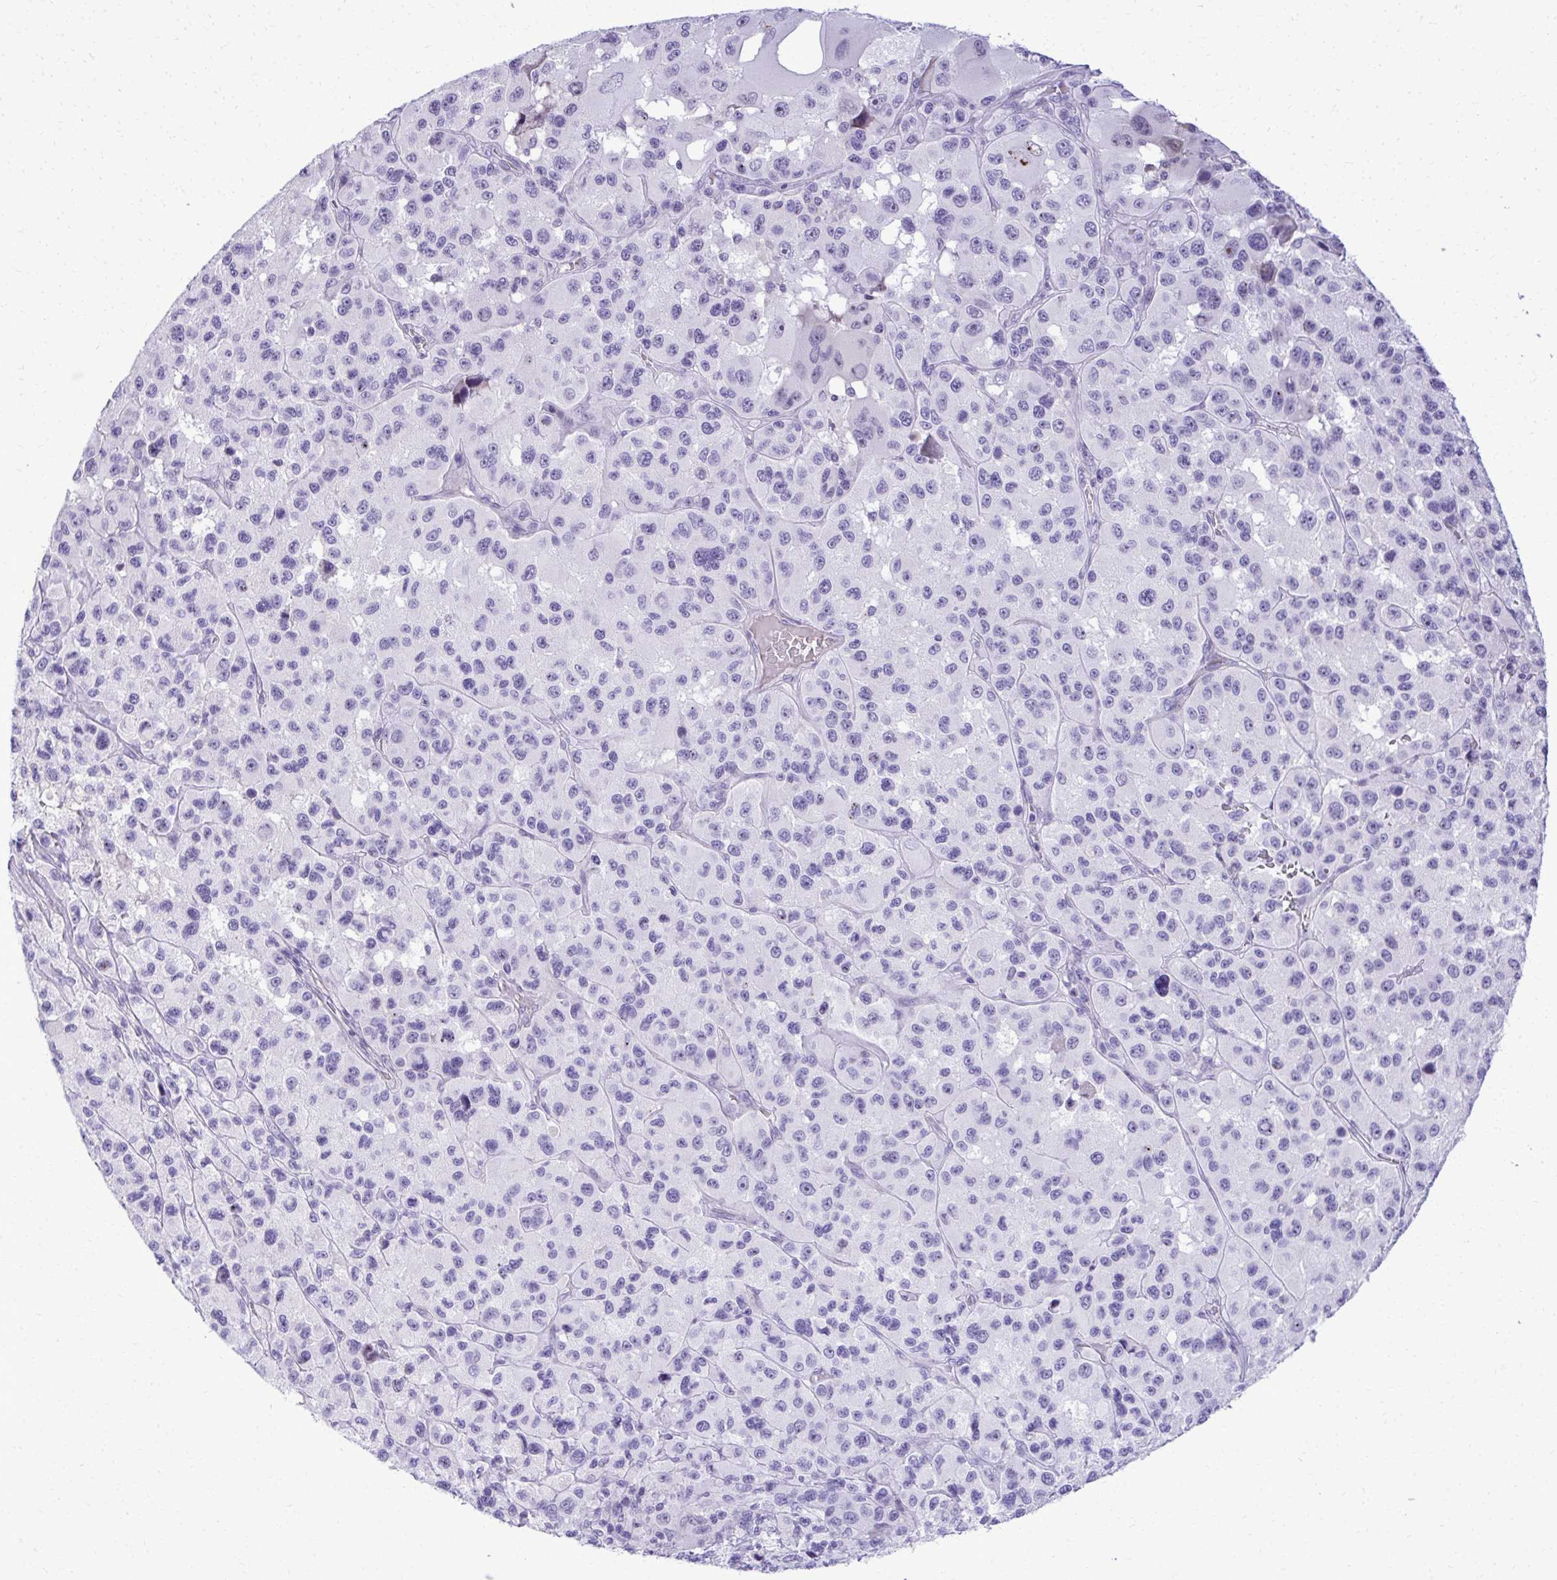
{"staining": {"intensity": "negative", "quantity": "none", "location": "none"}, "tissue": "melanoma", "cell_type": "Tumor cells", "image_type": "cancer", "snomed": [{"axis": "morphology", "description": "Malignant melanoma, Metastatic site"}, {"axis": "topography", "description": "Lymph node"}], "caption": "Melanoma stained for a protein using immunohistochemistry (IHC) shows no positivity tumor cells.", "gene": "PITPNM3", "patient": {"sex": "female", "age": 65}}